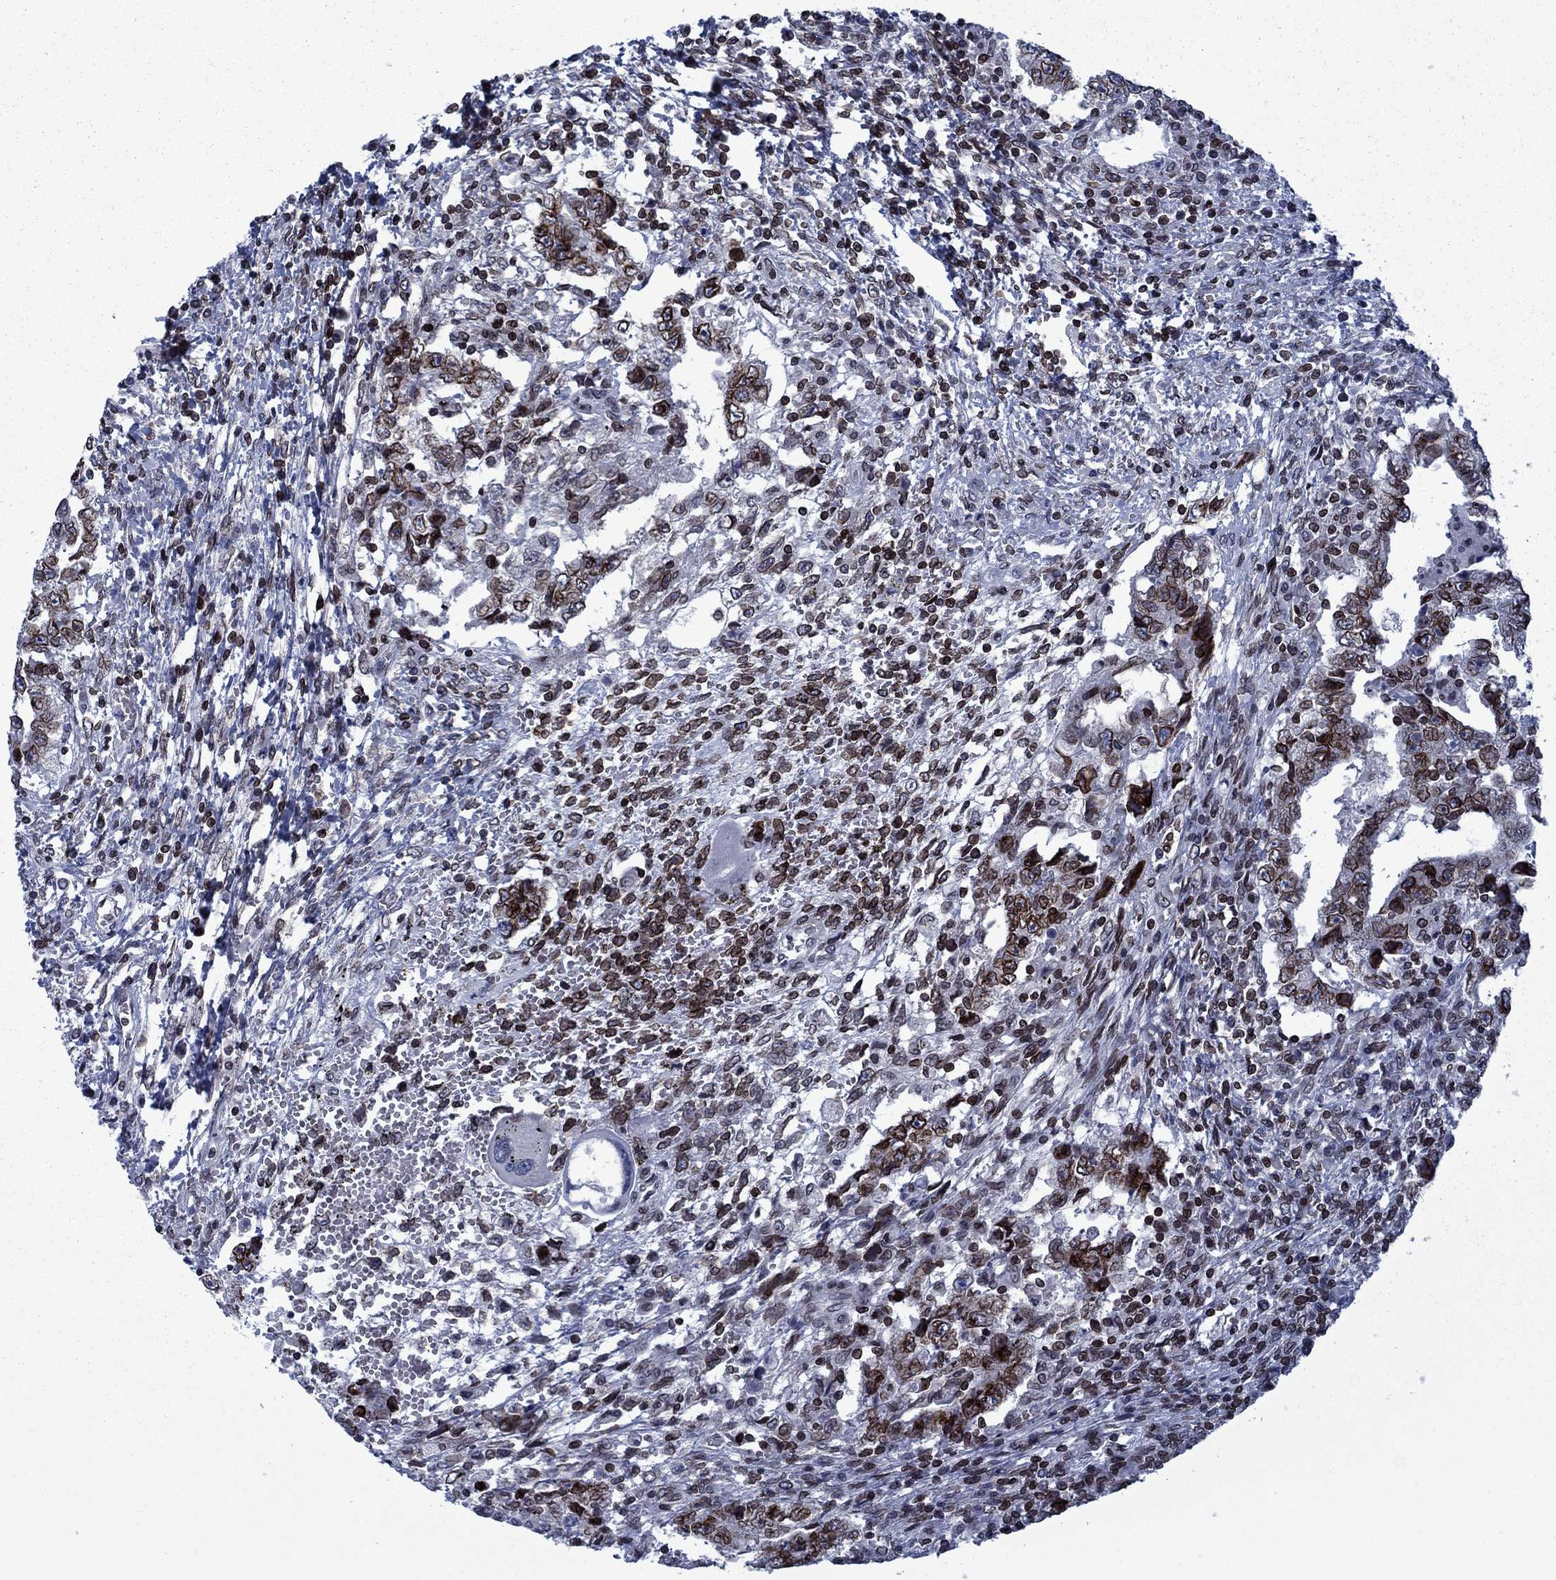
{"staining": {"intensity": "strong", "quantity": "<25%", "location": "cytoplasmic/membranous,nuclear"}, "tissue": "testis cancer", "cell_type": "Tumor cells", "image_type": "cancer", "snomed": [{"axis": "morphology", "description": "Carcinoma, Embryonal, NOS"}, {"axis": "topography", "description": "Testis"}], "caption": "IHC of human testis embryonal carcinoma demonstrates medium levels of strong cytoplasmic/membranous and nuclear positivity in approximately <25% of tumor cells.", "gene": "SLA", "patient": {"sex": "male", "age": 26}}